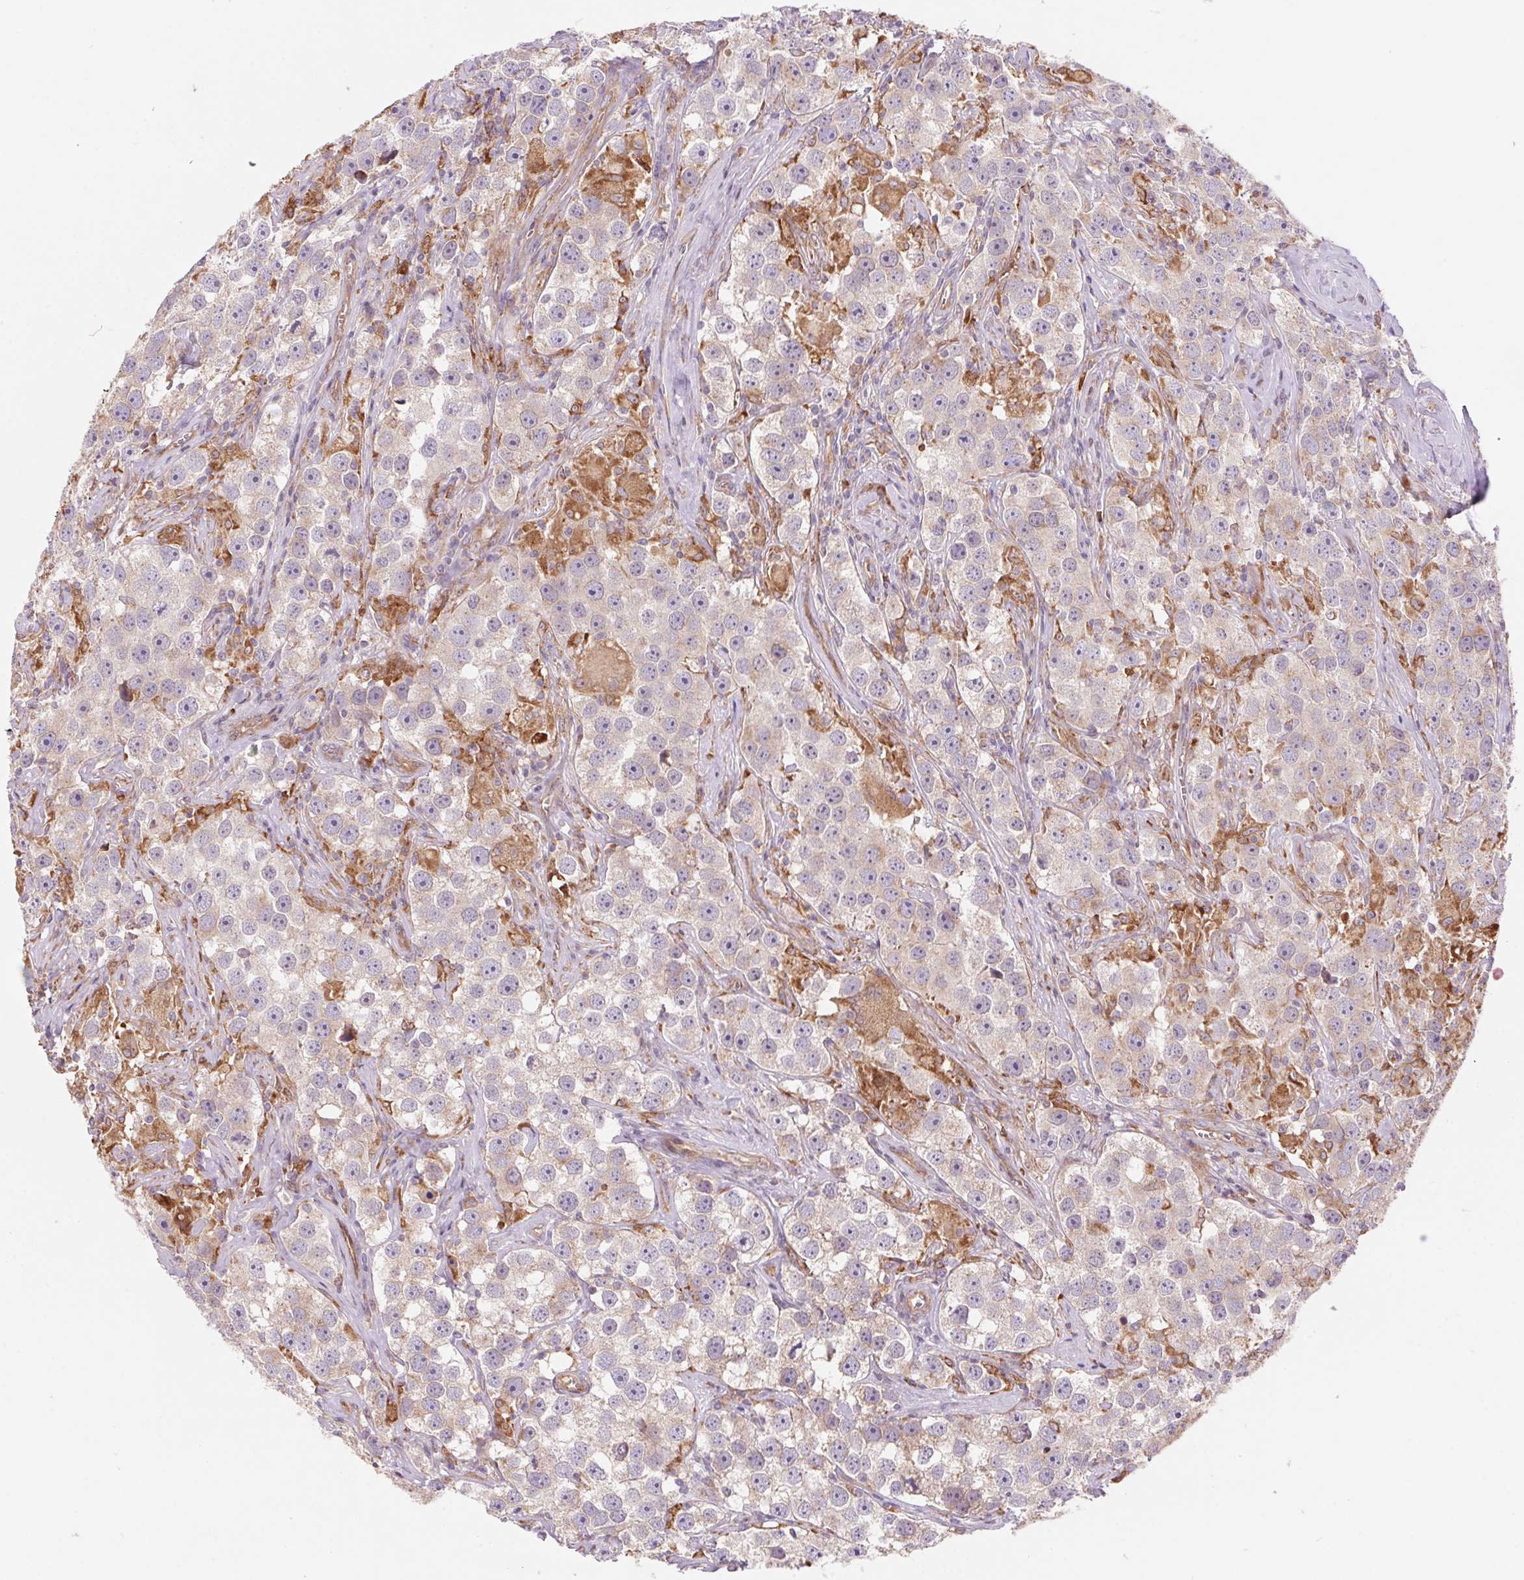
{"staining": {"intensity": "weak", "quantity": "25%-75%", "location": "cytoplasmic/membranous"}, "tissue": "testis cancer", "cell_type": "Tumor cells", "image_type": "cancer", "snomed": [{"axis": "morphology", "description": "Seminoma, NOS"}, {"axis": "topography", "description": "Testis"}], "caption": "Weak cytoplasmic/membranous staining is seen in about 25%-75% of tumor cells in testis seminoma.", "gene": "KLHL20", "patient": {"sex": "male", "age": 49}}